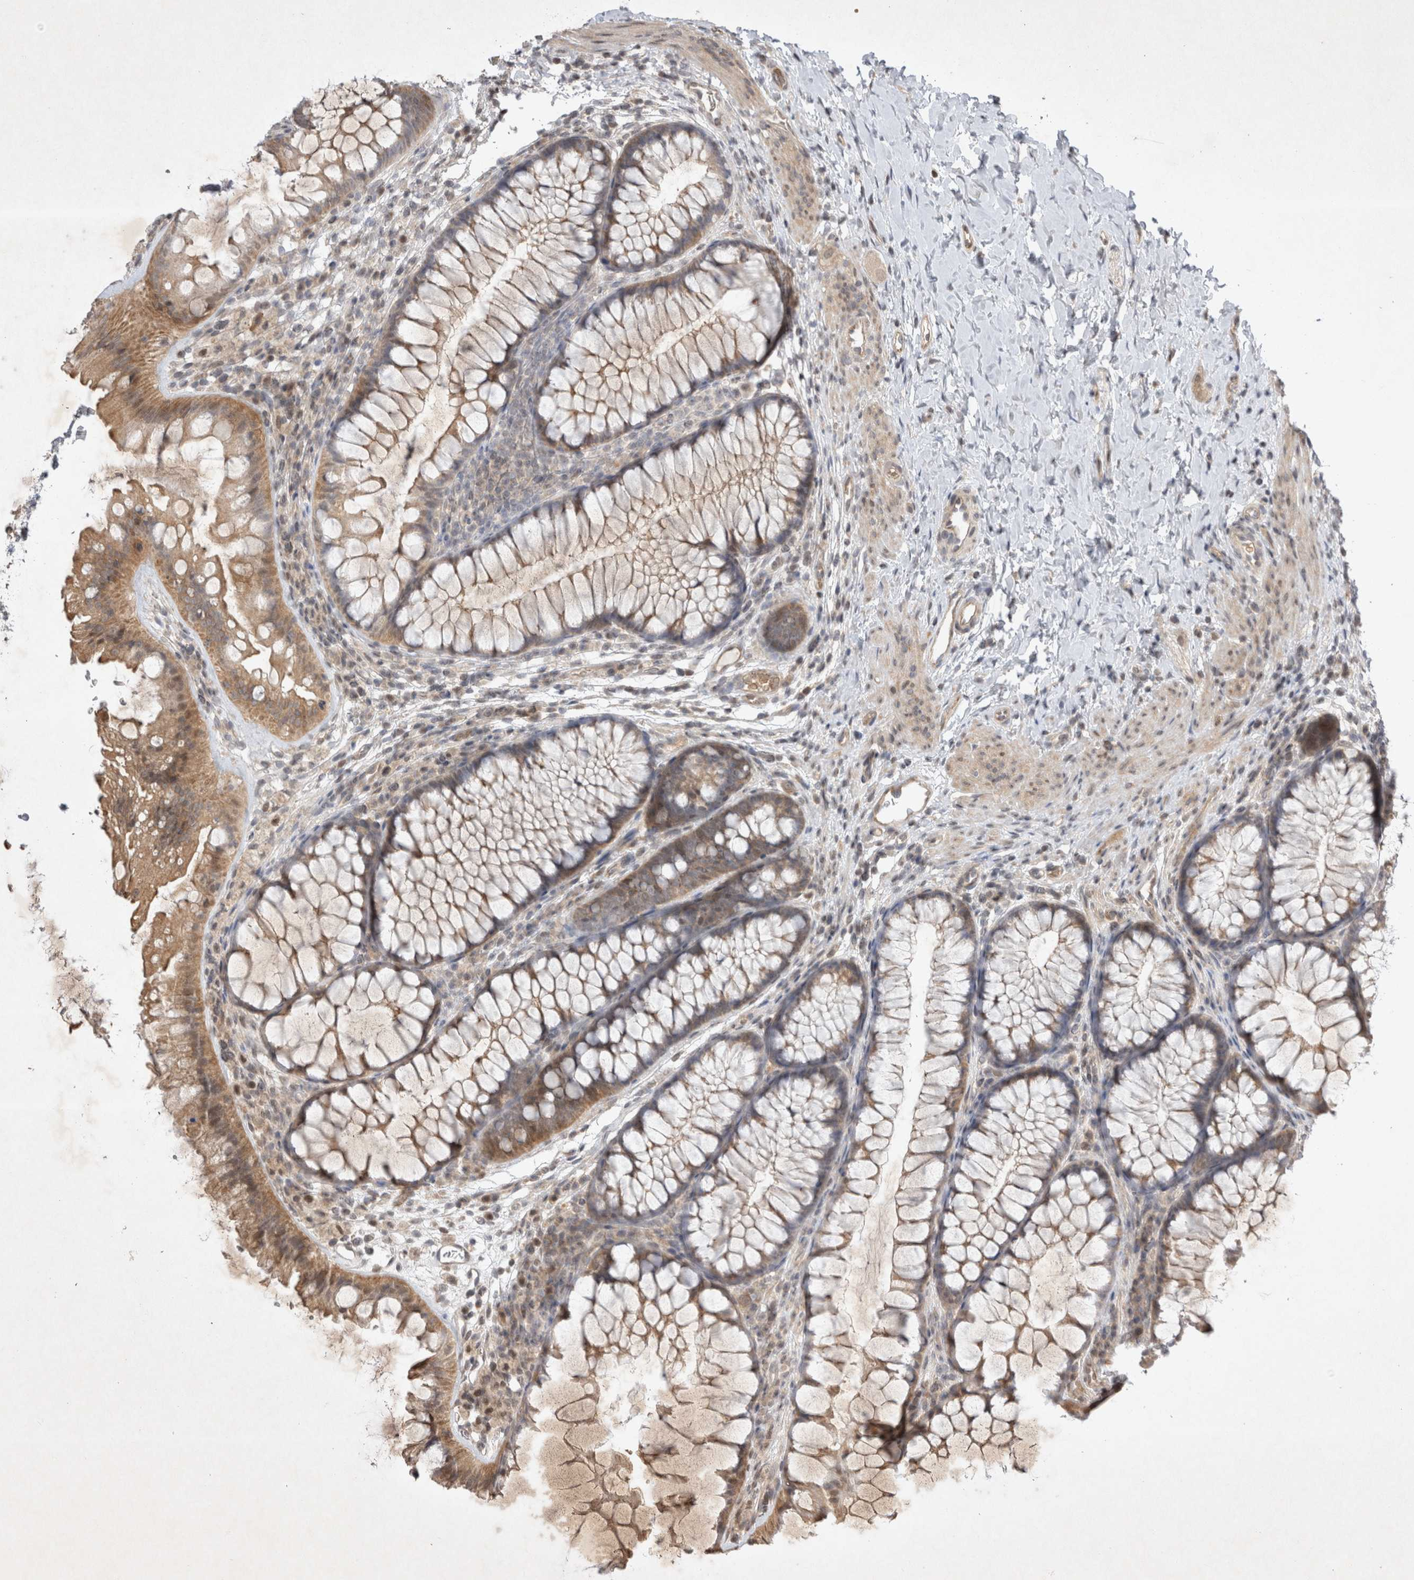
{"staining": {"intensity": "weak", "quantity": ">75%", "location": "cytoplasmic/membranous"}, "tissue": "colon", "cell_type": "Endothelial cells", "image_type": "normal", "snomed": [{"axis": "morphology", "description": "Normal tissue, NOS"}, {"axis": "topography", "description": "Colon"}], "caption": "Weak cytoplasmic/membranous expression for a protein is seen in about >75% of endothelial cells of benign colon using immunohistochemistry.", "gene": "EIF2AK1", "patient": {"sex": "female", "age": 62}}